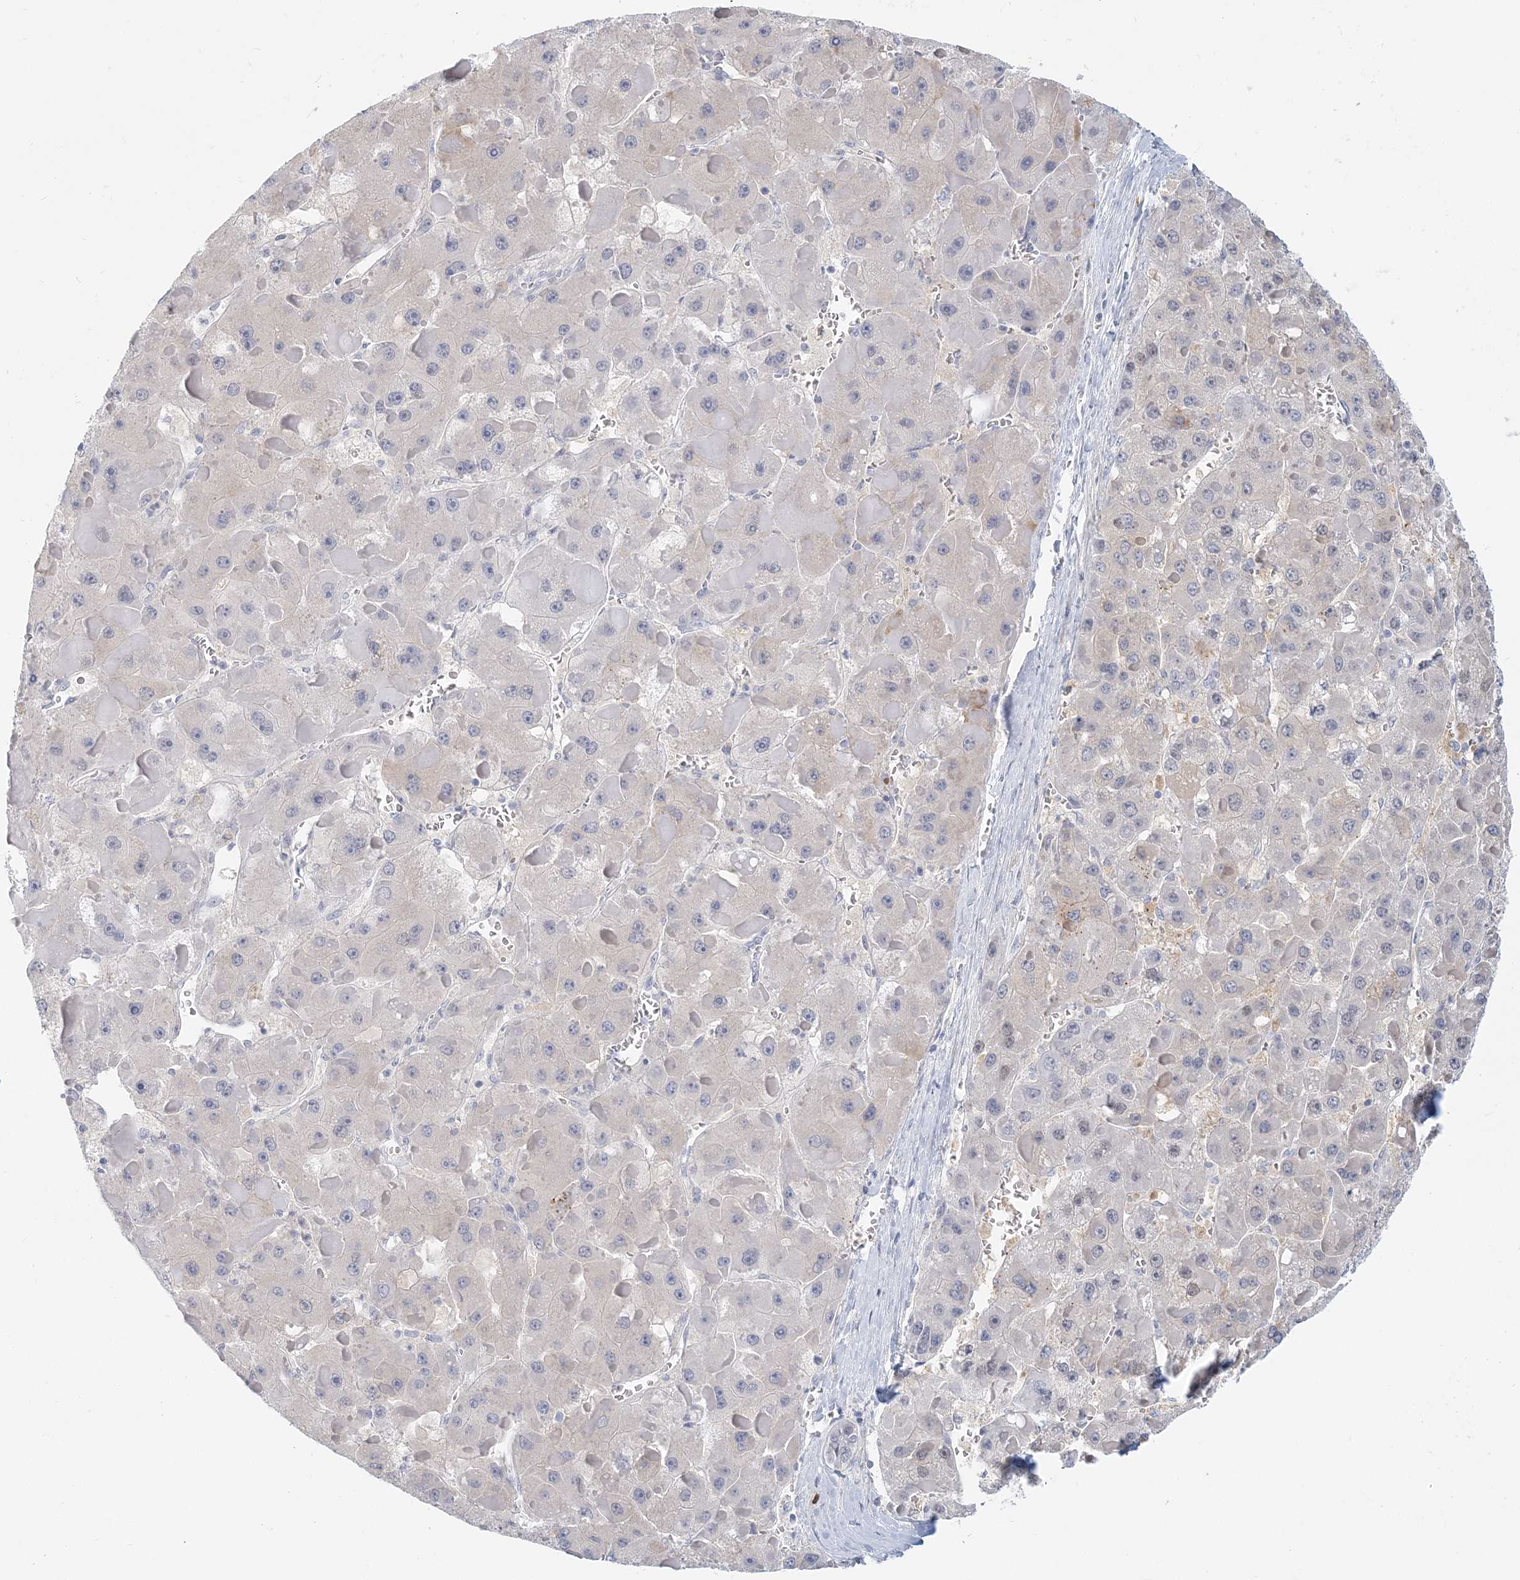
{"staining": {"intensity": "negative", "quantity": "none", "location": "none"}, "tissue": "liver cancer", "cell_type": "Tumor cells", "image_type": "cancer", "snomed": [{"axis": "morphology", "description": "Carcinoma, Hepatocellular, NOS"}, {"axis": "topography", "description": "Liver"}], "caption": "This is an IHC image of human hepatocellular carcinoma (liver). There is no staining in tumor cells.", "gene": "GMPPA", "patient": {"sex": "female", "age": 73}}